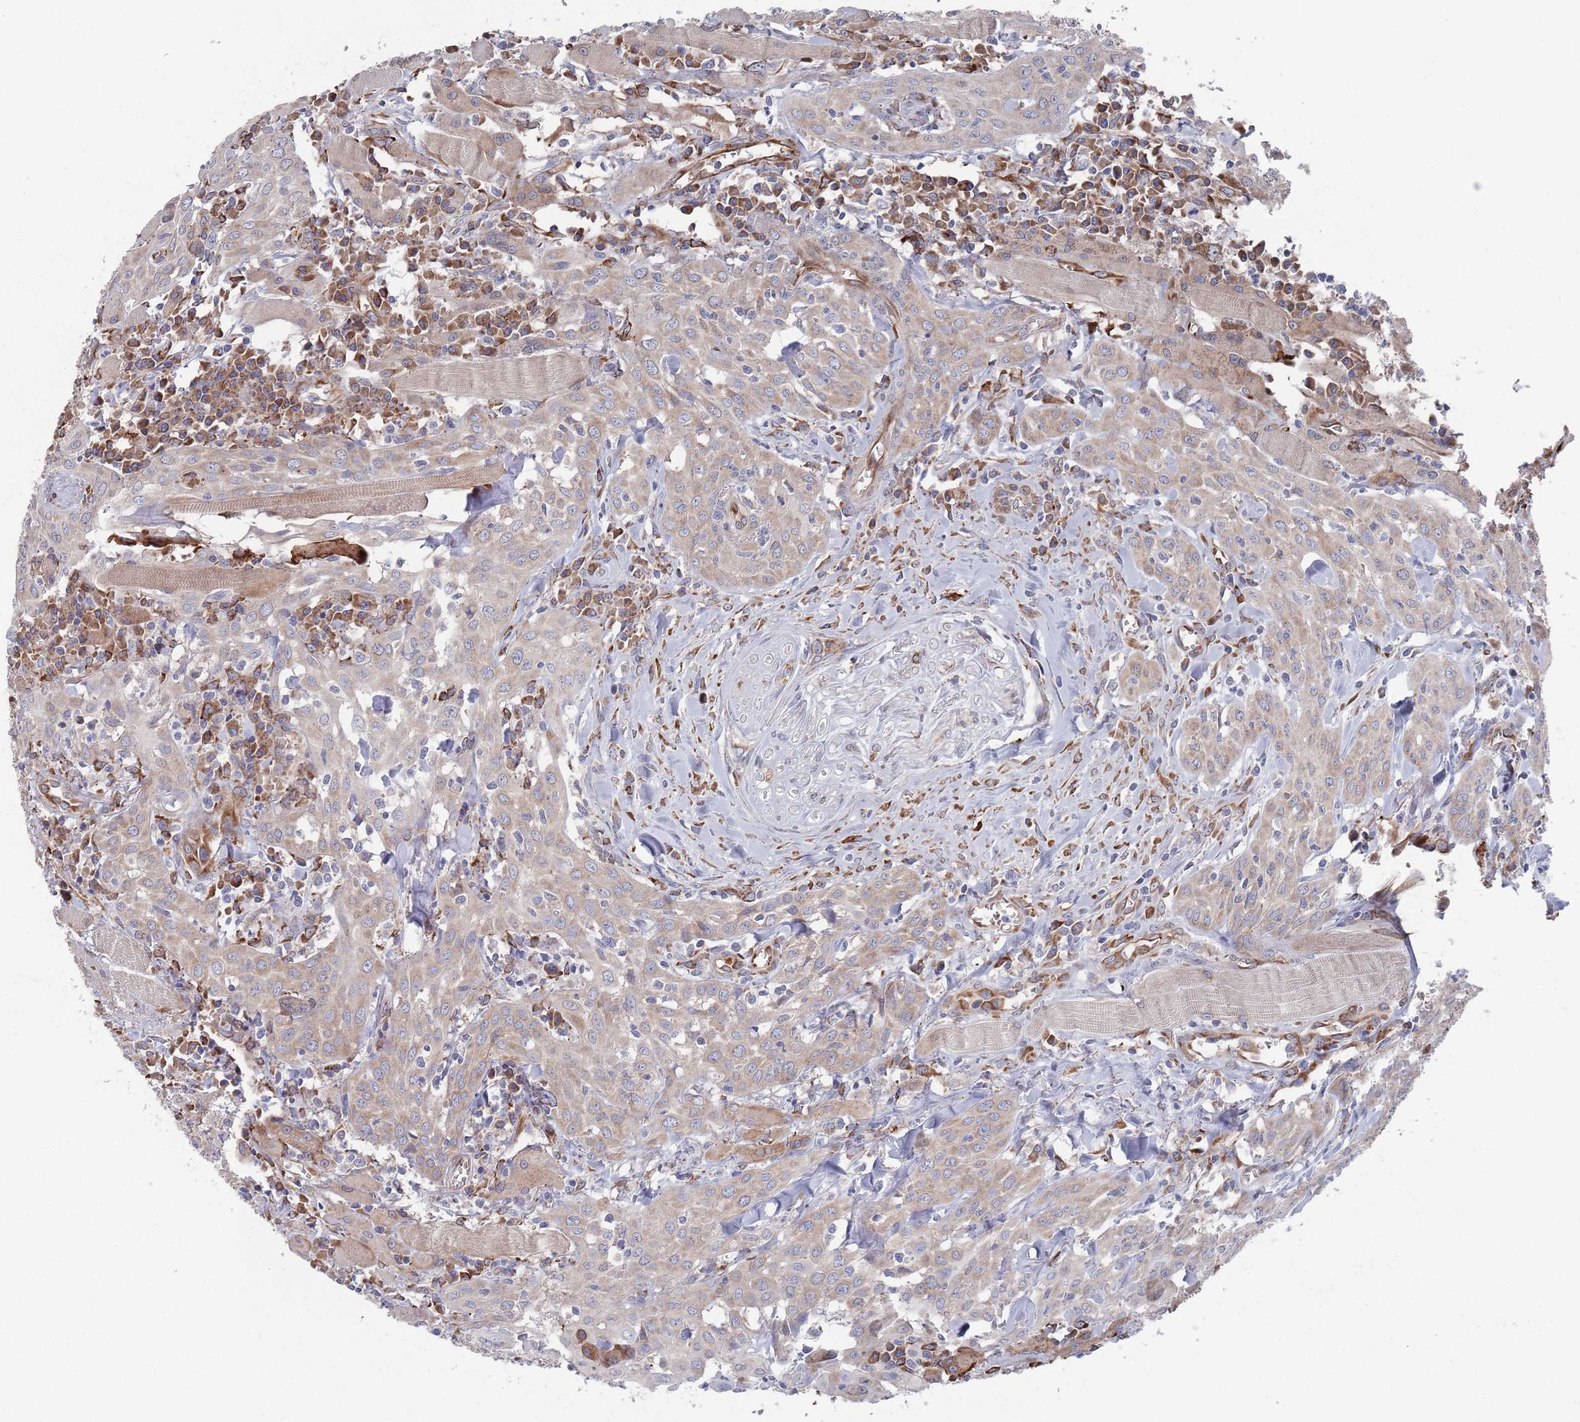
{"staining": {"intensity": "weak", "quantity": "25%-75%", "location": "cytoplasmic/membranous"}, "tissue": "head and neck cancer", "cell_type": "Tumor cells", "image_type": "cancer", "snomed": [{"axis": "morphology", "description": "Squamous cell carcinoma, NOS"}, {"axis": "topography", "description": "Oral tissue"}, {"axis": "topography", "description": "Head-Neck"}], "caption": "Protein staining of head and neck cancer tissue reveals weak cytoplasmic/membranous positivity in about 25%-75% of tumor cells.", "gene": "CCDC106", "patient": {"sex": "female", "age": 70}}